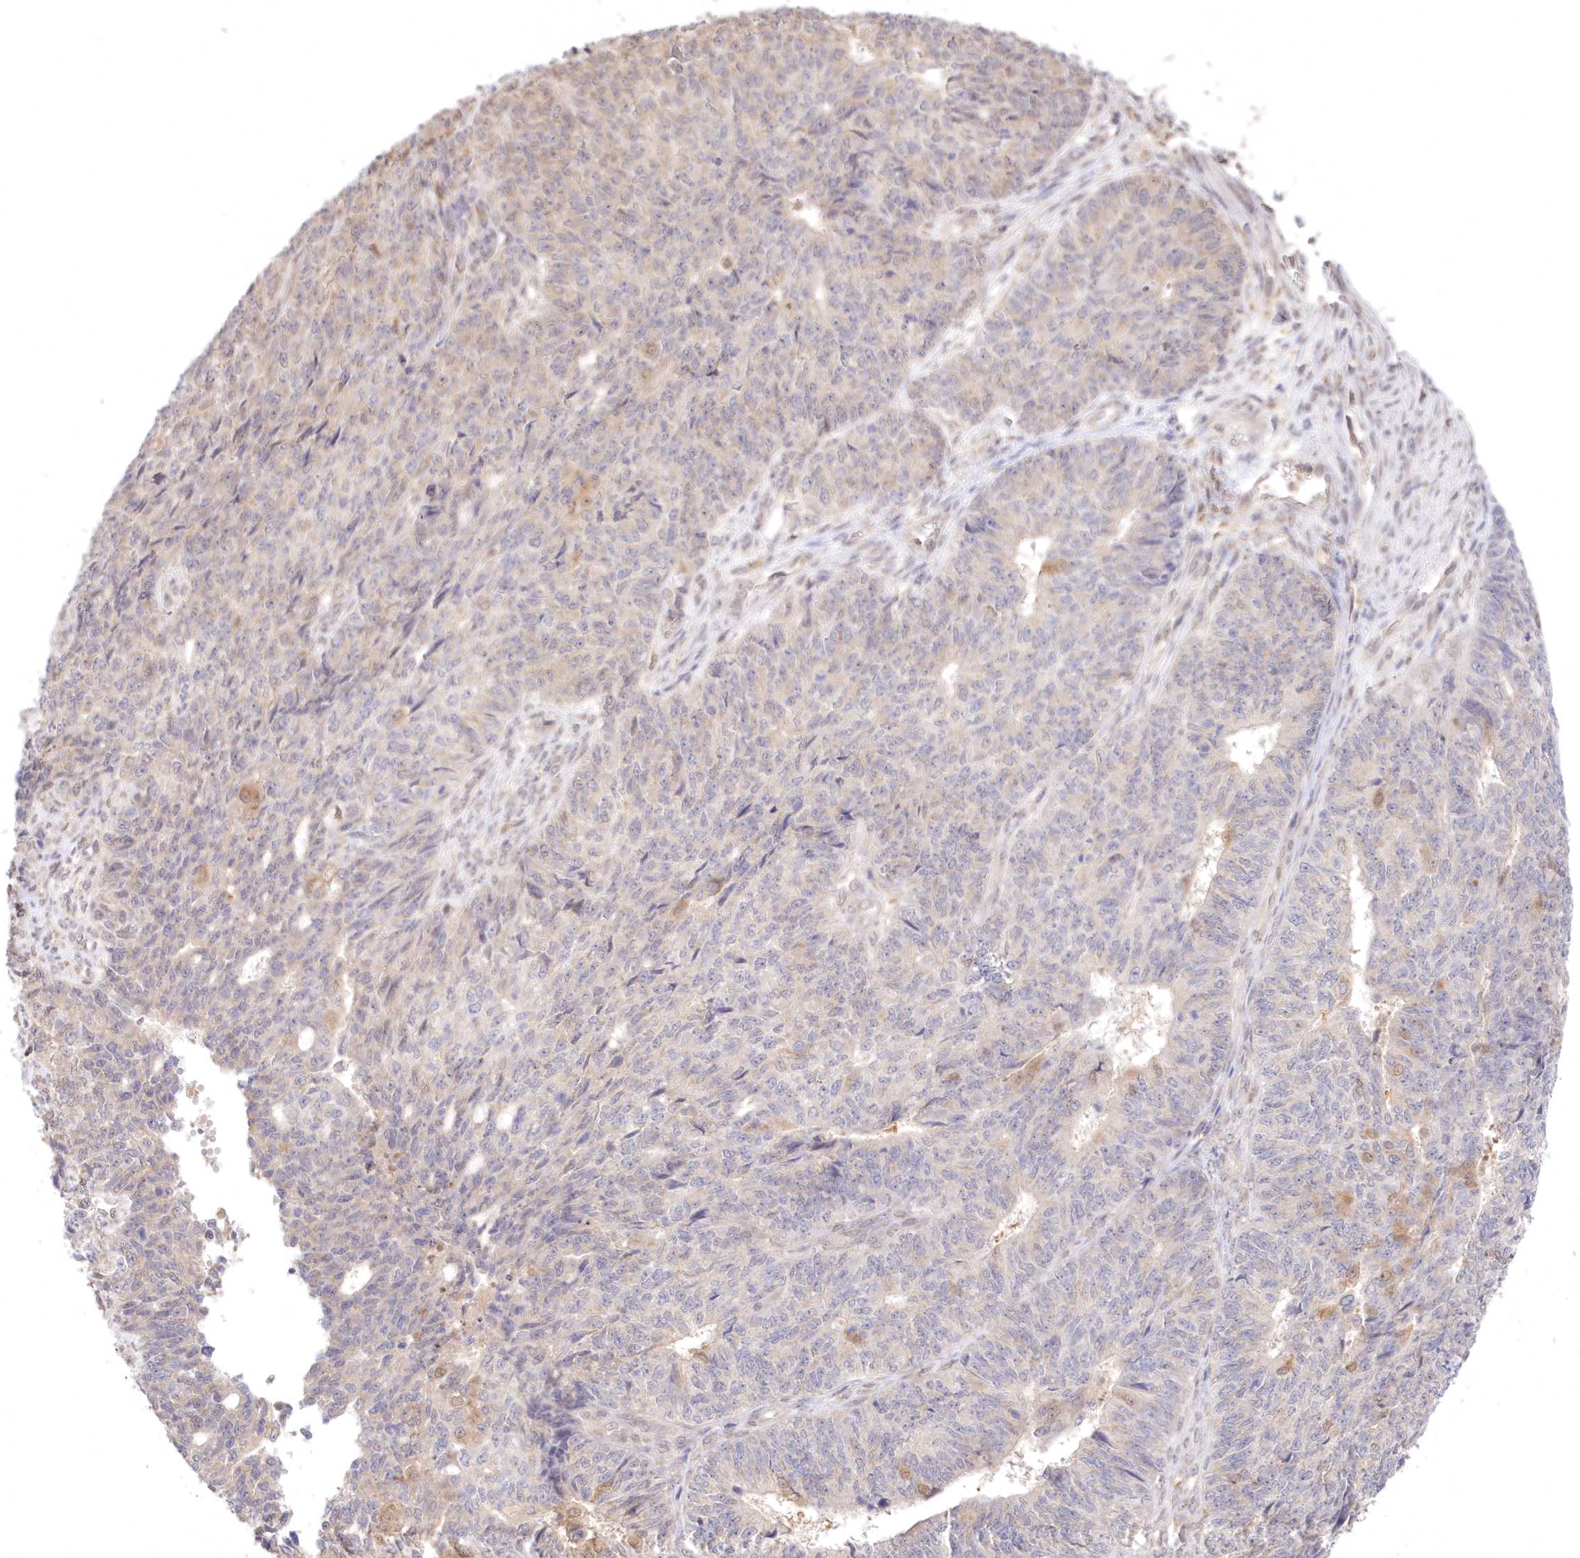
{"staining": {"intensity": "moderate", "quantity": "<25%", "location": "cytoplasmic/membranous"}, "tissue": "endometrial cancer", "cell_type": "Tumor cells", "image_type": "cancer", "snomed": [{"axis": "morphology", "description": "Adenocarcinoma, NOS"}, {"axis": "topography", "description": "Endometrium"}], "caption": "Brown immunohistochemical staining in human endometrial cancer displays moderate cytoplasmic/membranous positivity in approximately <25% of tumor cells.", "gene": "RNPEP", "patient": {"sex": "female", "age": 32}}